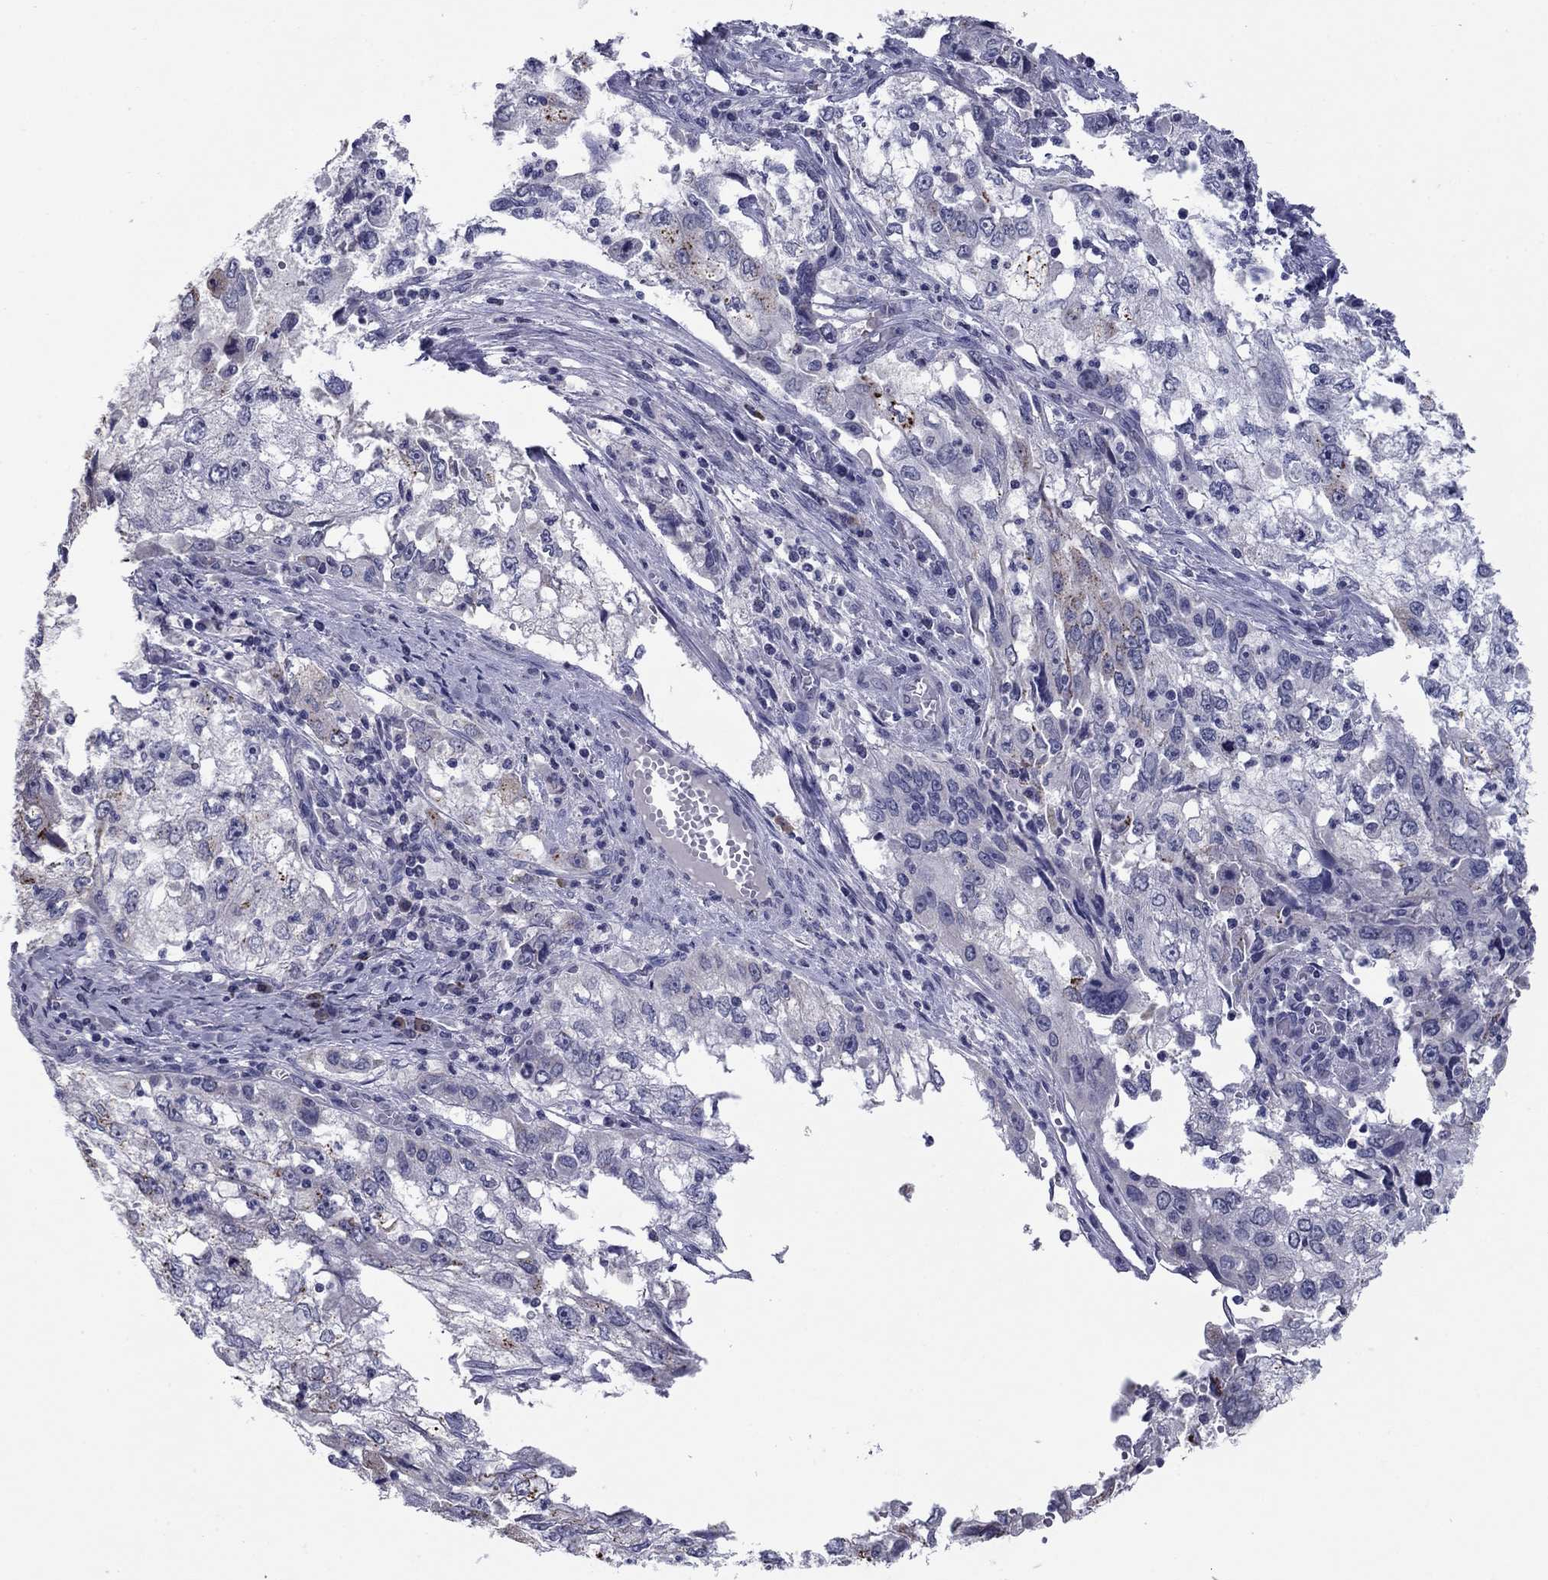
{"staining": {"intensity": "negative", "quantity": "none", "location": "none"}, "tissue": "cervical cancer", "cell_type": "Tumor cells", "image_type": "cancer", "snomed": [{"axis": "morphology", "description": "Squamous cell carcinoma, NOS"}, {"axis": "topography", "description": "Cervix"}], "caption": "Tumor cells are negative for brown protein staining in squamous cell carcinoma (cervical). (DAB immunohistochemistry (IHC) with hematoxylin counter stain).", "gene": "HAO1", "patient": {"sex": "female", "age": 36}}